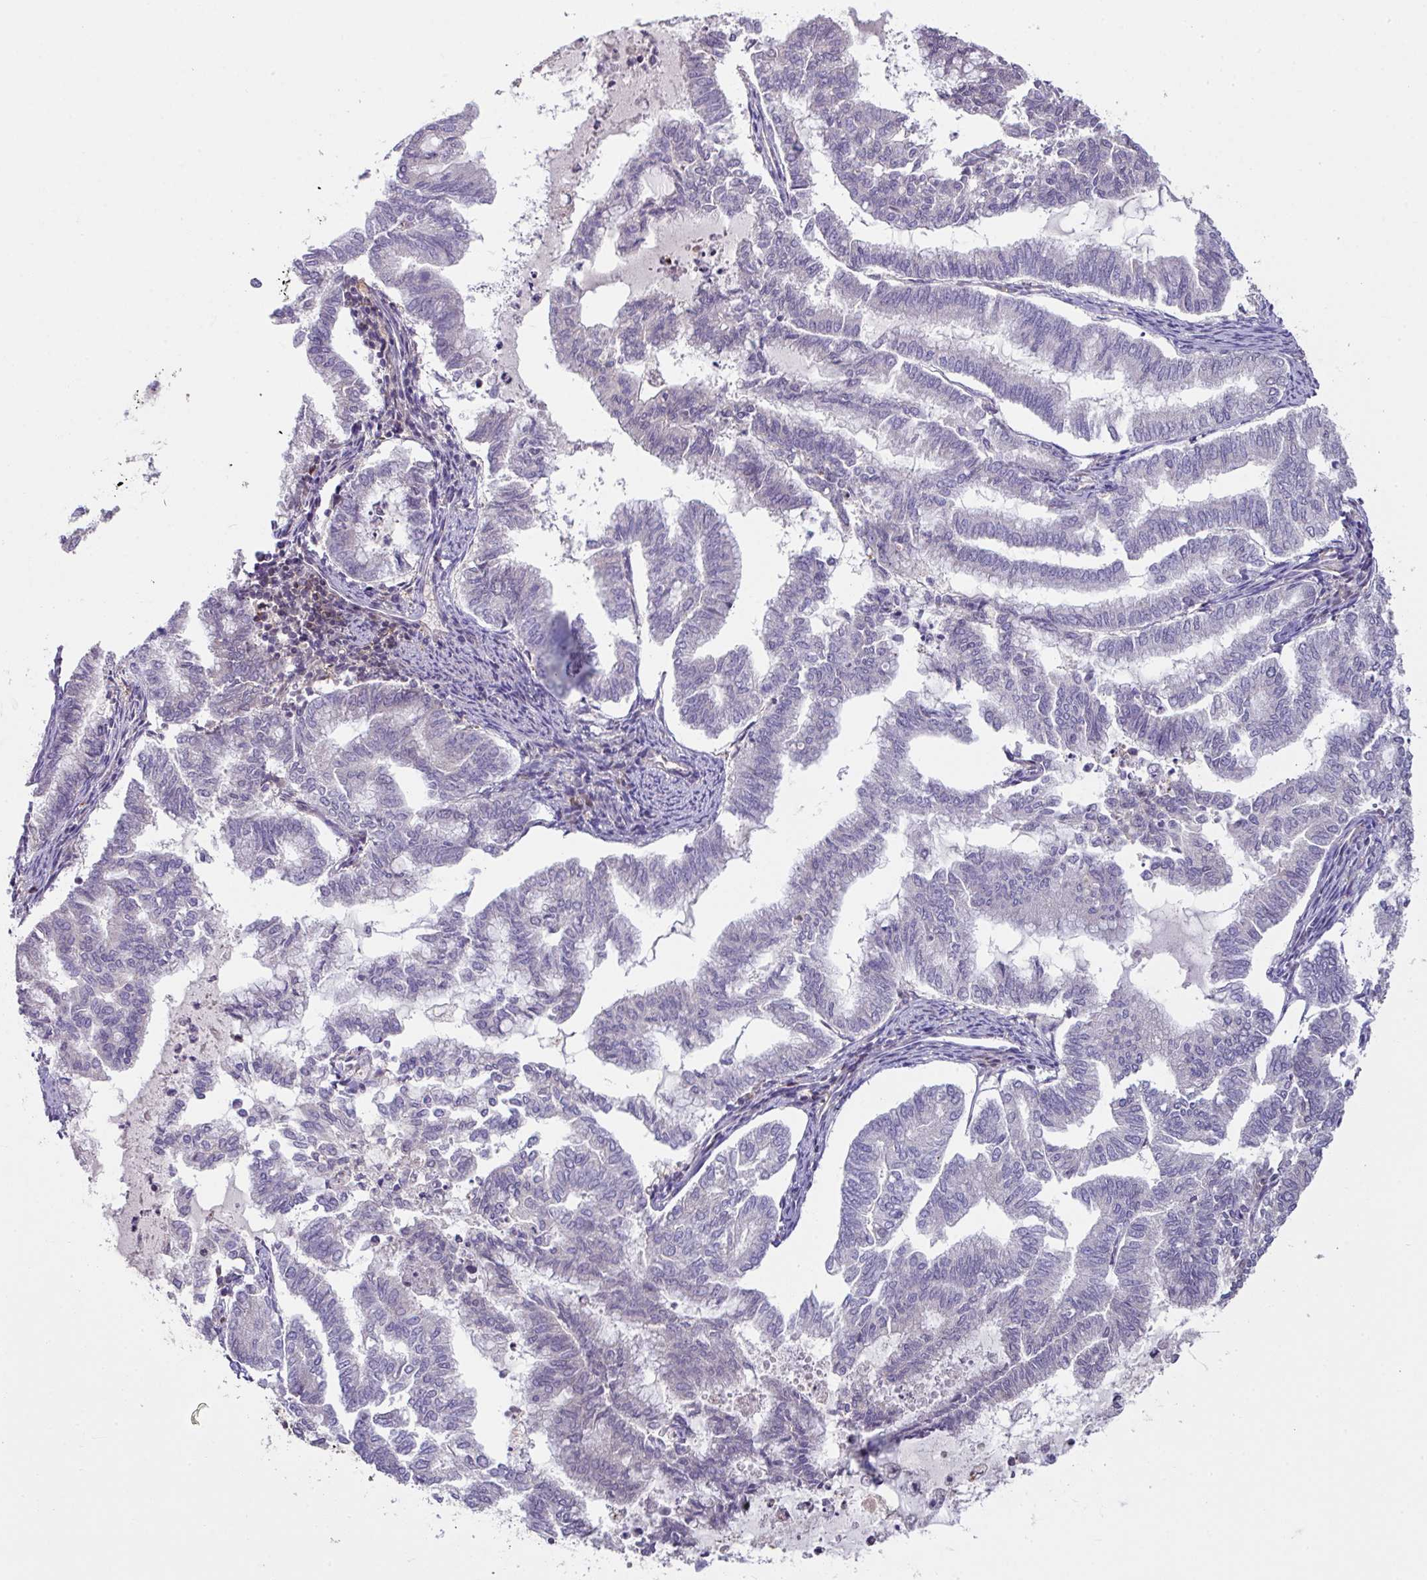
{"staining": {"intensity": "negative", "quantity": "none", "location": "none"}, "tissue": "endometrial cancer", "cell_type": "Tumor cells", "image_type": "cancer", "snomed": [{"axis": "morphology", "description": "Adenocarcinoma, NOS"}, {"axis": "topography", "description": "Endometrium"}], "caption": "Endometrial adenocarcinoma was stained to show a protein in brown. There is no significant positivity in tumor cells. (Immunohistochemistry, brightfield microscopy, high magnification).", "gene": "SLAMF6", "patient": {"sex": "female", "age": 79}}